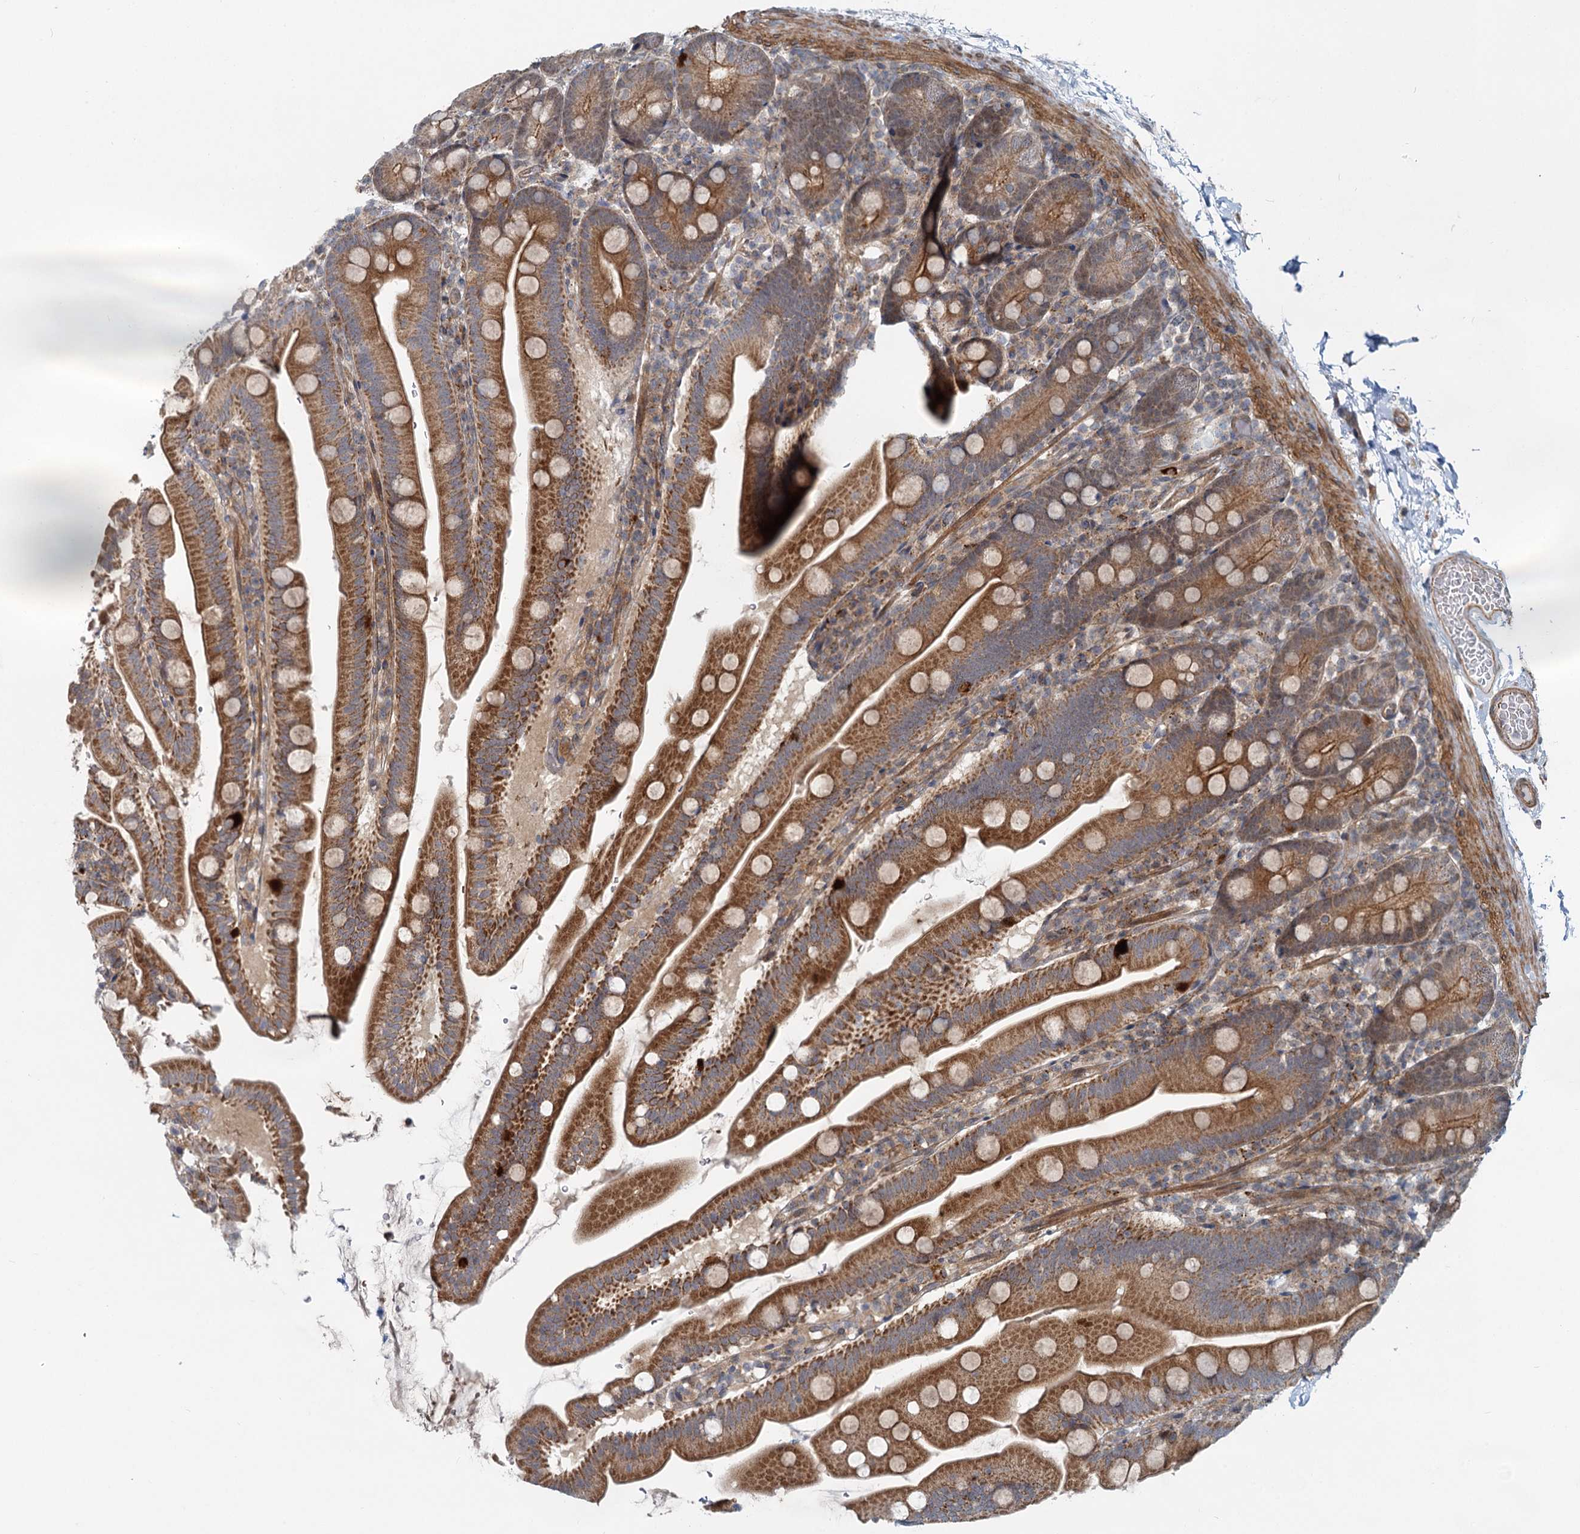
{"staining": {"intensity": "moderate", "quantity": ">75%", "location": "cytoplasmic/membranous"}, "tissue": "small intestine", "cell_type": "Glandular cells", "image_type": "normal", "snomed": [{"axis": "morphology", "description": "Normal tissue, NOS"}, {"axis": "topography", "description": "Small intestine"}], "caption": "Moderate cytoplasmic/membranous protein expression is seen in approximately >75% of glandular cells in small intestine.", "gene": "ADCY2", "patient": {"sex": "female", "age": 68}}